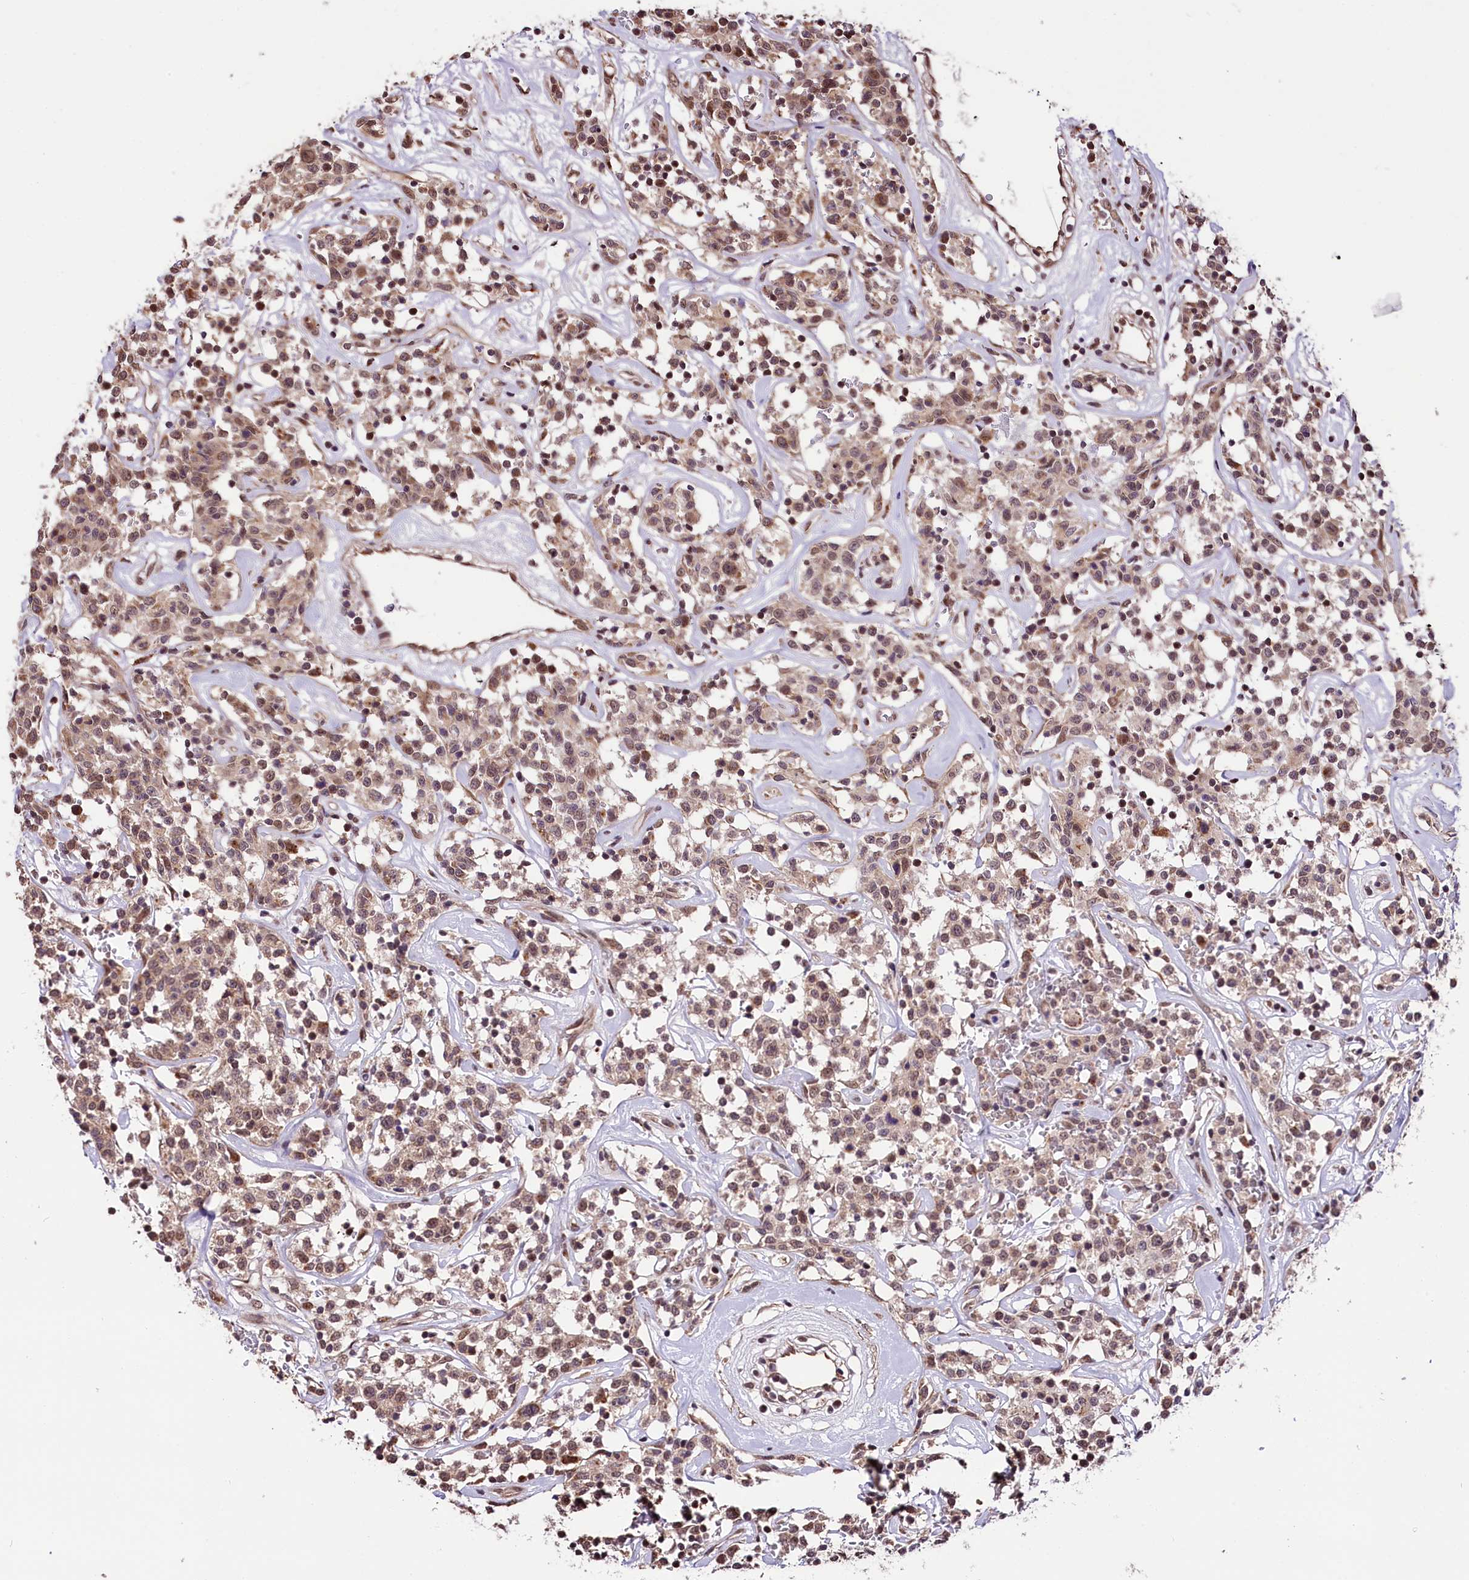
{"staining": {"intensity": "weak", "quantity": ">75%", "location": "cytoplasmic/membranous,nuclear"}, "tissue": "lymphoma", "cell_type": "Tumor cells", "image_type": "cancer", "snomed": [{"axis": "morphology", "description": "Malignant lymphoma, non-Hodgkin's type, Low grade"}, {"axis": "topography", "description": "Small intestine"}], "caption": "Brown immunohistochemical staining in lymphoma reveals weak cytoplasmic/membranous and nuclear positivity in about >75% of tumor cells. The staining was performed using DAB (3,3'-diaminobenzidine), with brown indicating positive protein expression. Nuclei are stained blue with hematoxylin.", "gene": "MRPL54", "patient": {"sex": "female", "age": 59}}